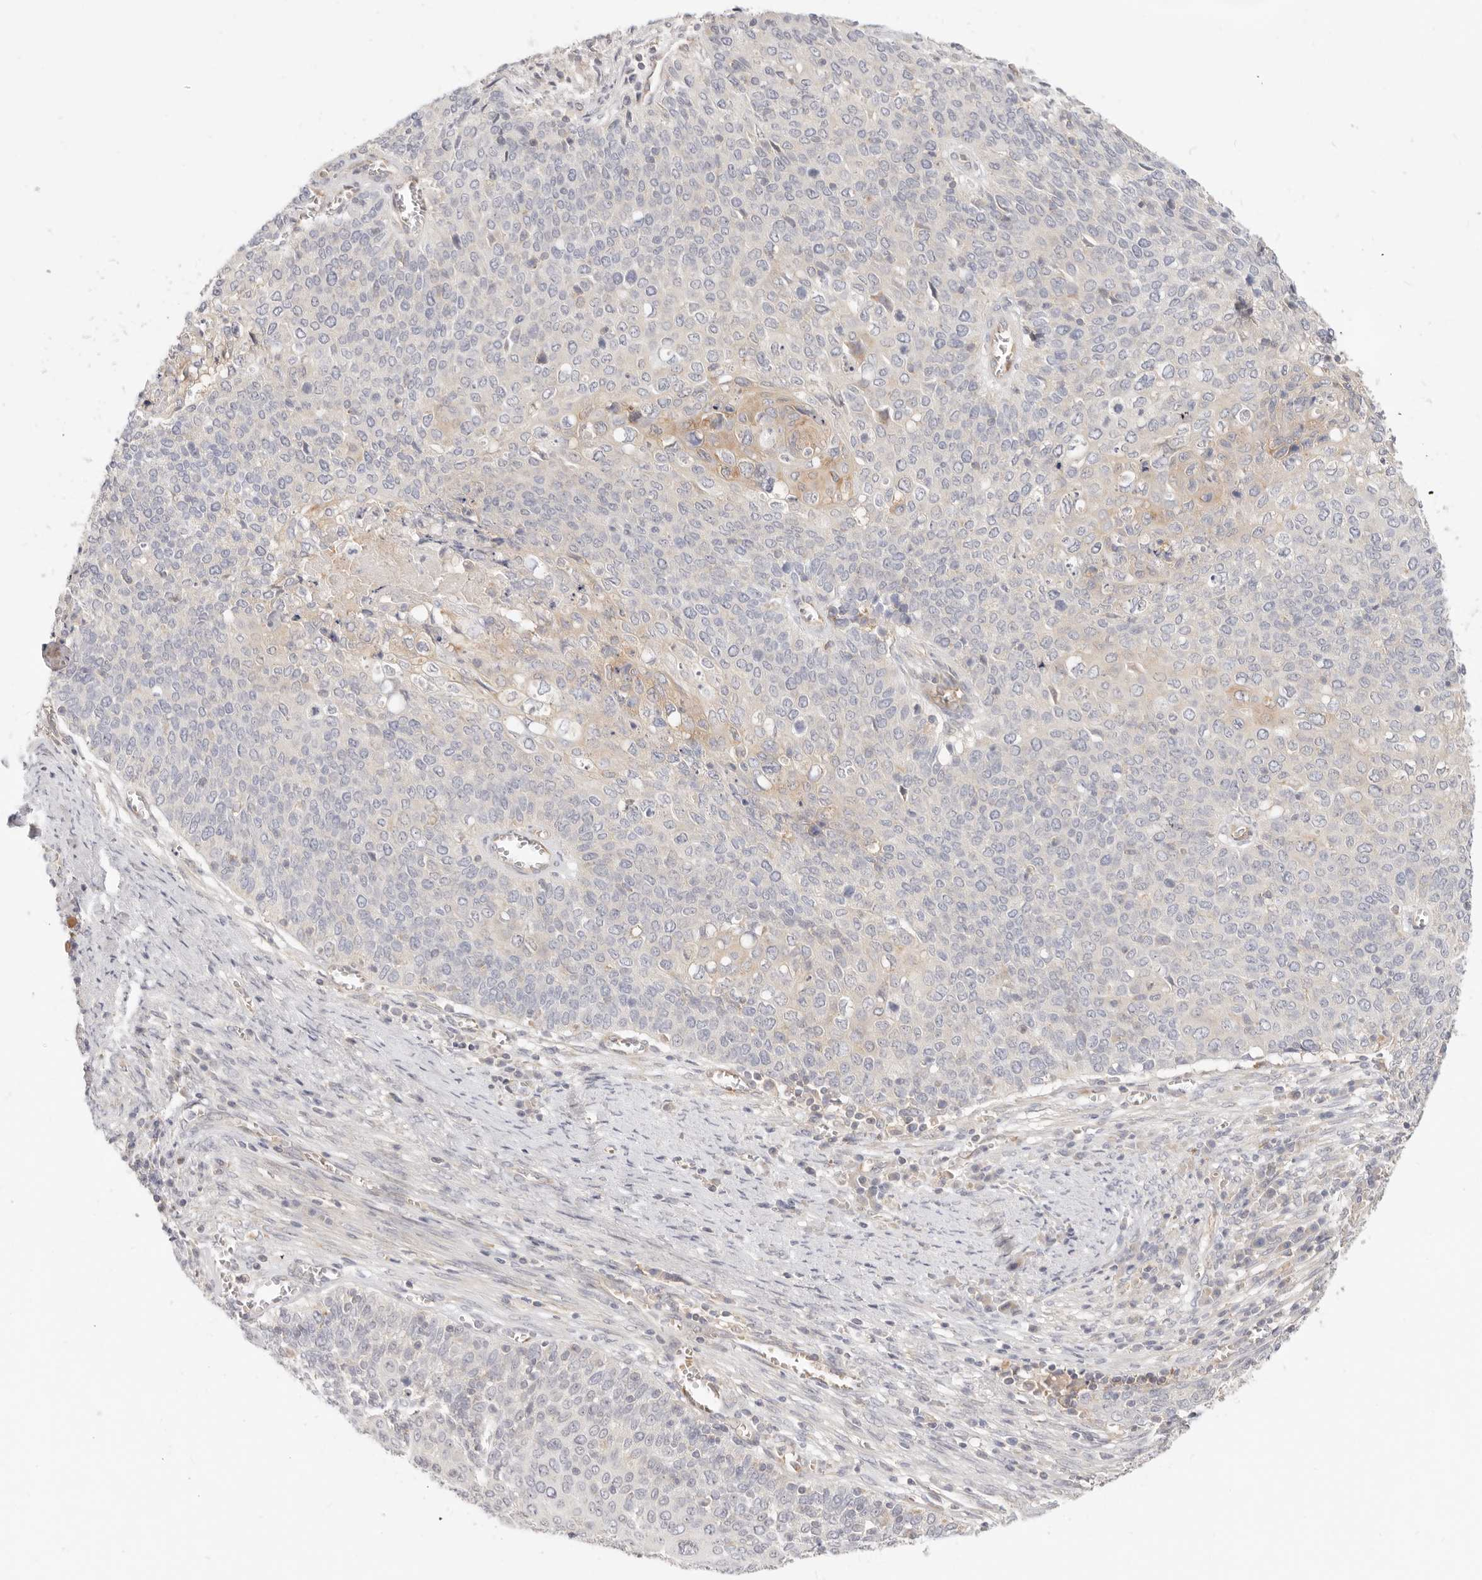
{"staining": {"intensity": "weak", "quantity": "<25%", "location": "cytoplasmic/membranous"}, "tissue": "cervical cancer", "cell_type": "Tumor cells", "image_type": "cancer", "snomed": [{"axis": "morphology", "description": "Squamous cell carcinoma, NOS"}, {"axis": "topography", "description": "Cervix"}], "caption": "Tumor cells are negative for protein expression in human cervical squamous cell carcinoma.", "gene": "LTB4R2", "patient": {"sex": "female", "age": 39}}